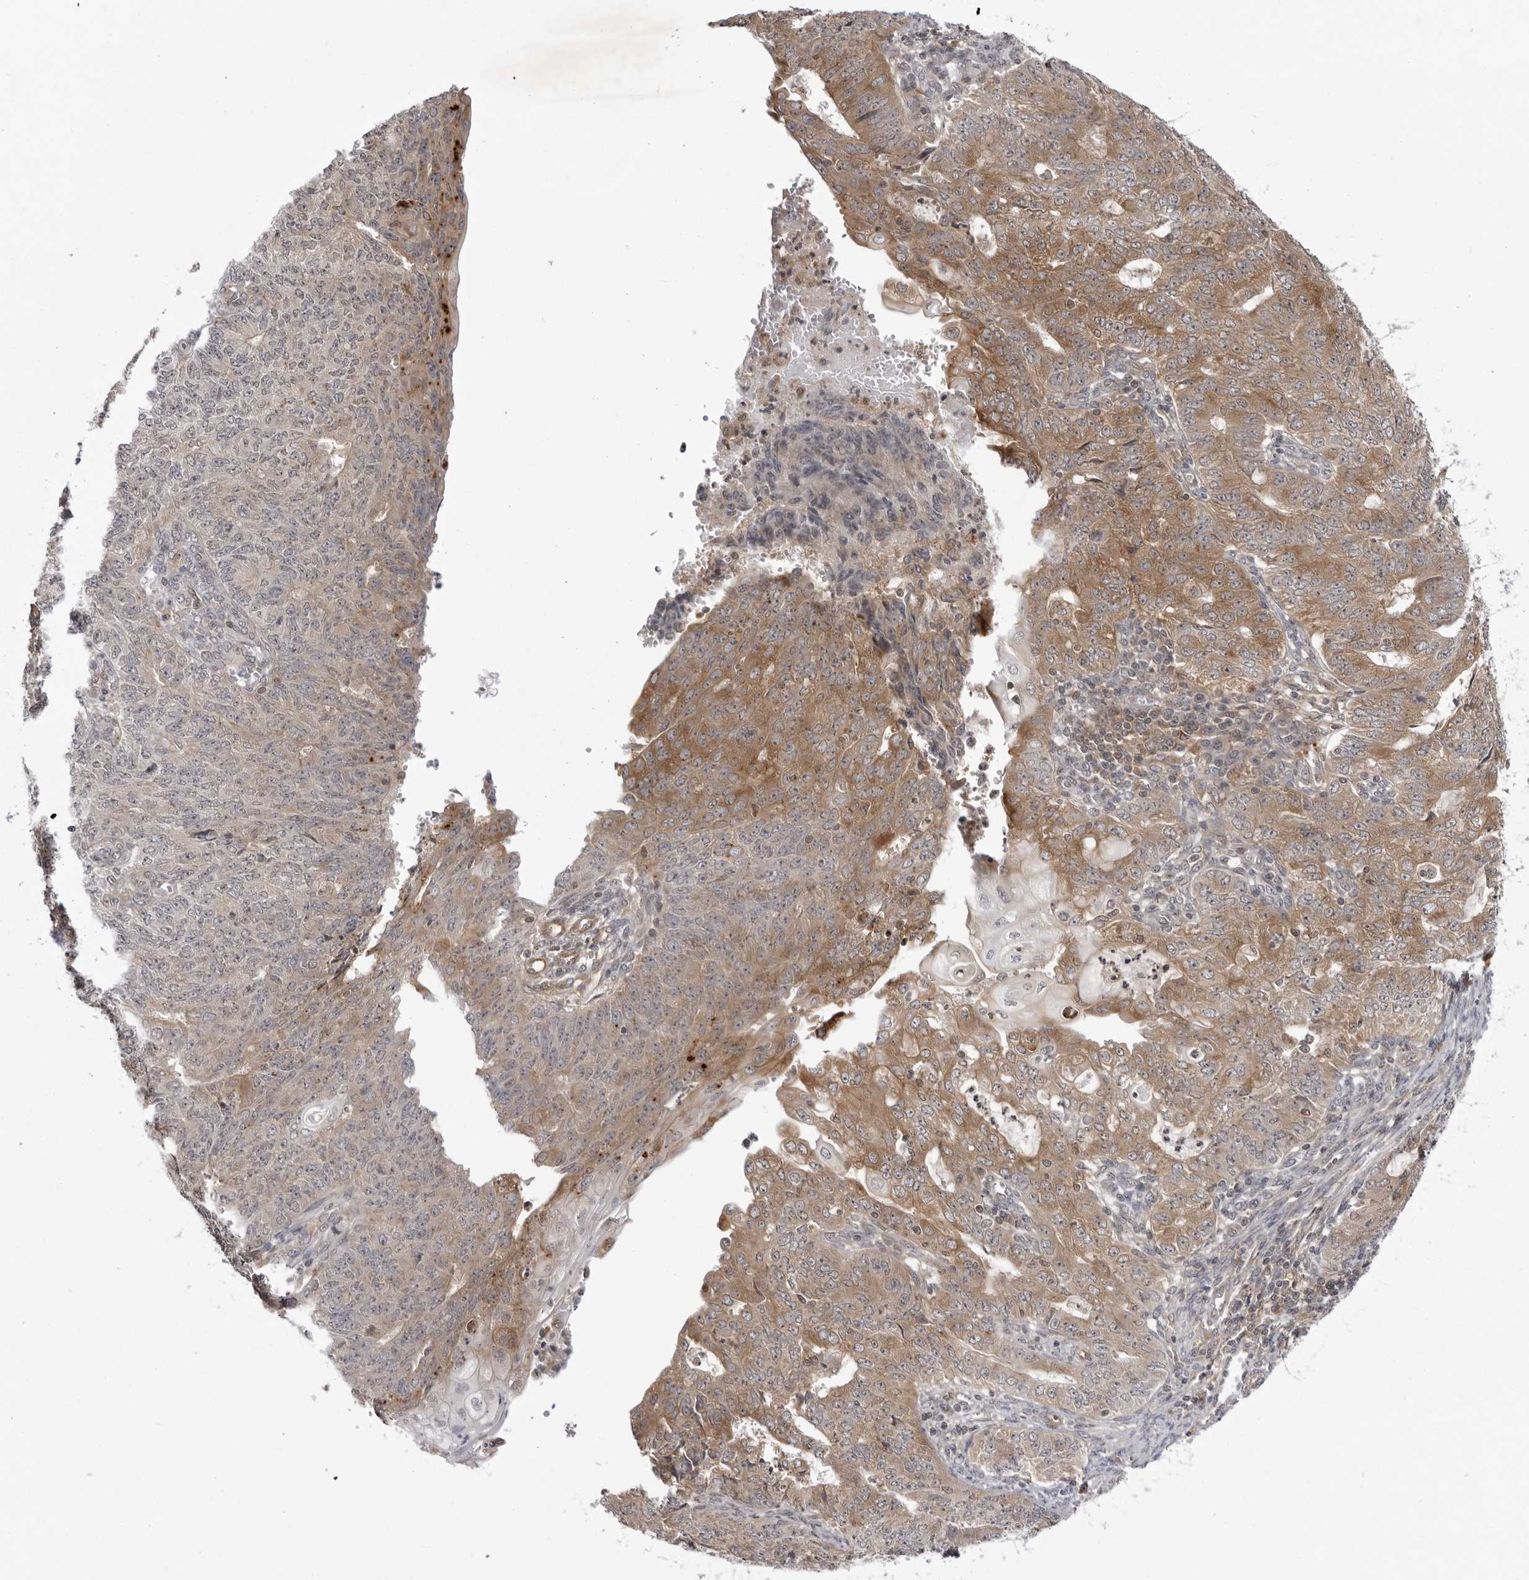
{"staining": {"intensity": "moderate", "quantity": "25%-75%", "location": "cytoplasmic/membranous"}, "tissue": "endometrial cancer", "cell_type": "Tumor cells", "image_type": "cancer", "snomed": [{"axis": "morphology", "description": "Adenocarcinoma, NOS"}, {"axis": "topography", "description": "Endometrium"}], "caption": "DAB immunohistochemical staining of human endometrial cancer exhibits moderate cytoplasmic/membranous protein expression in about 25%-75% of tumor cells.", "gene": "USP43", "patient": {"sex": "female", "age": 32}}